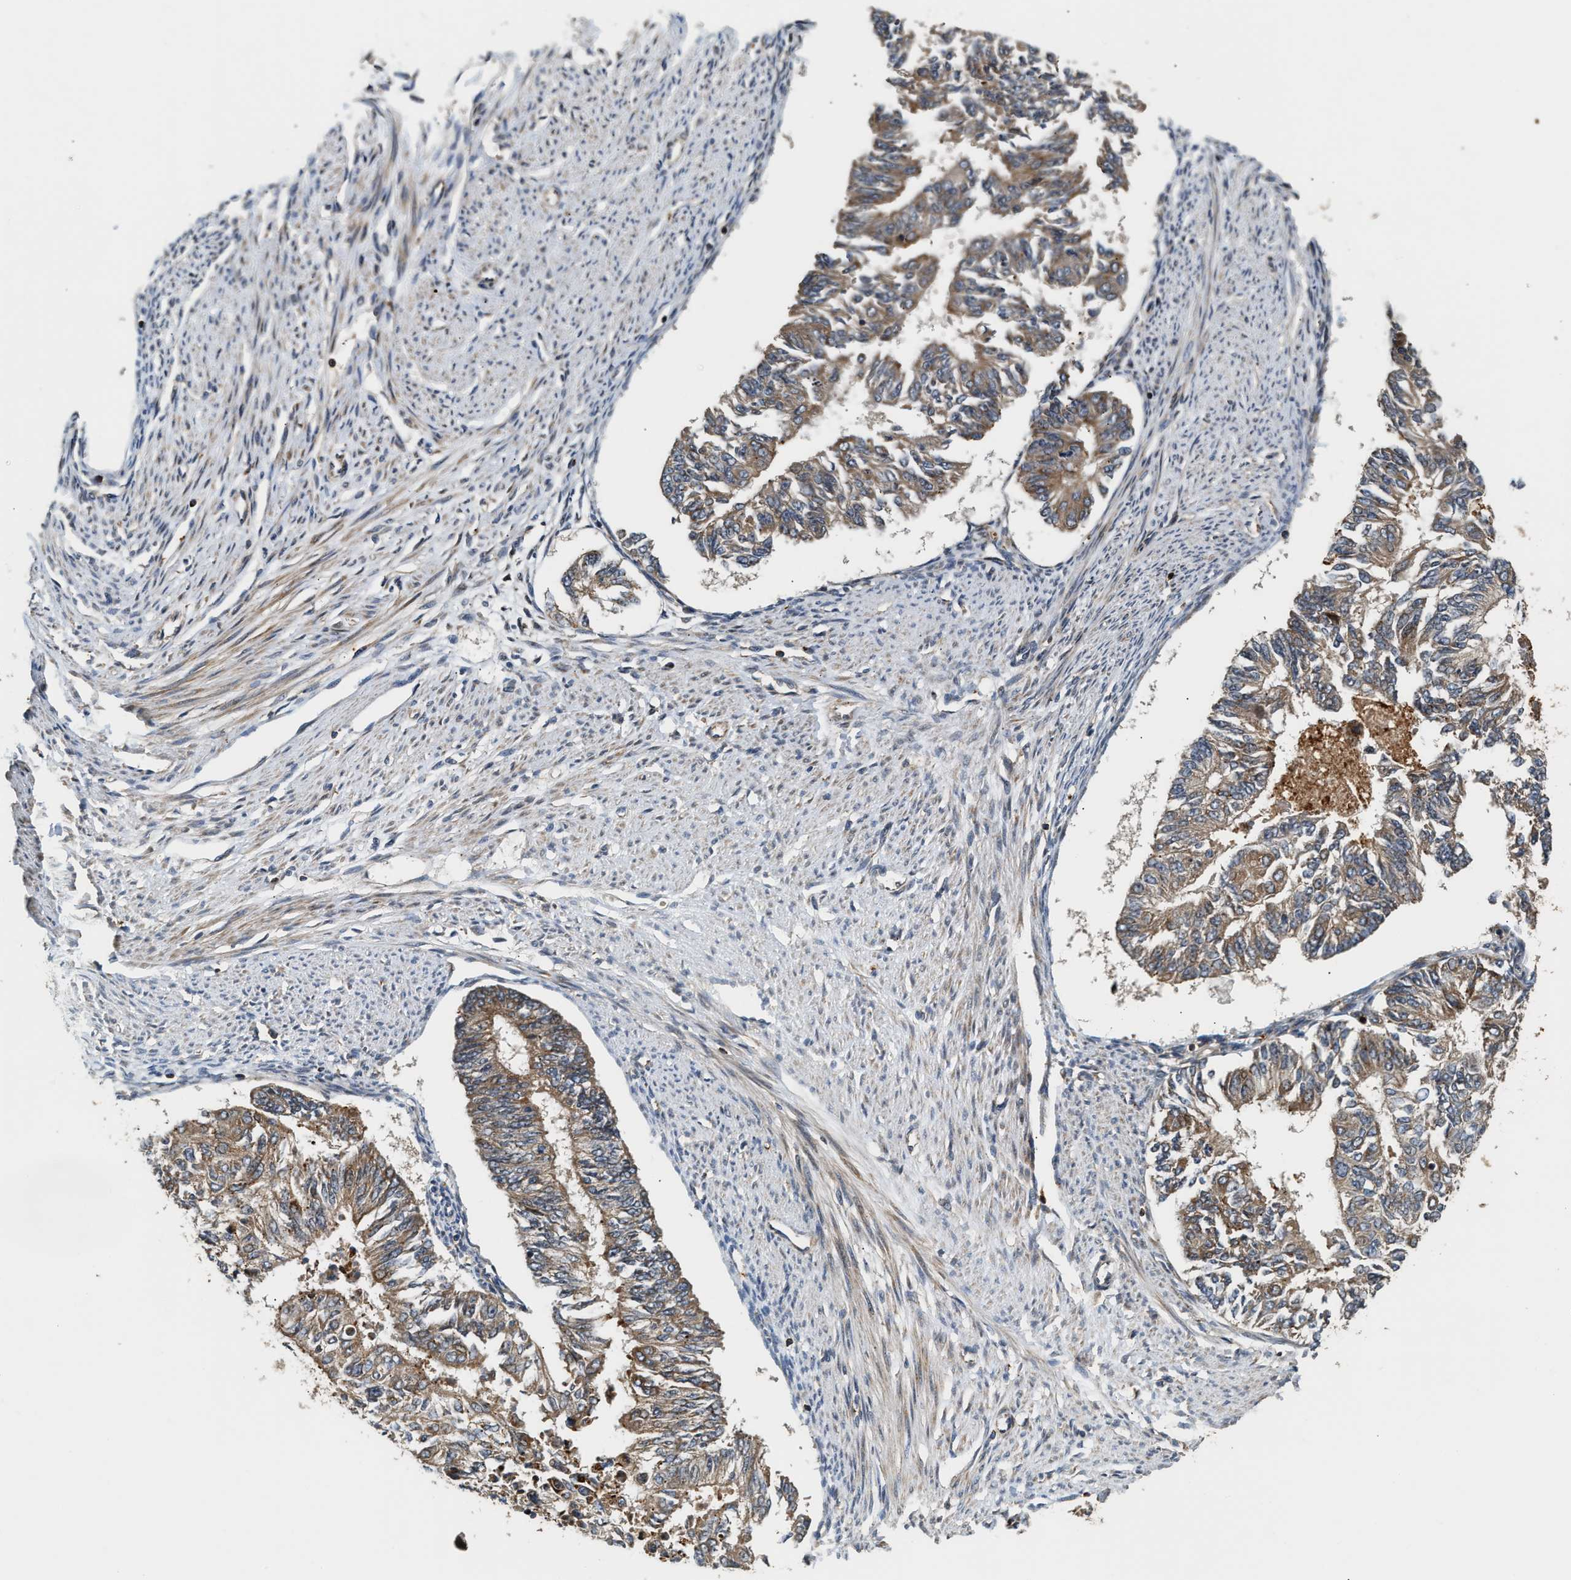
{"staining": {"intensity": "moderate", "quantity": ">75%", "location": "cytoplasmic/membranous"}, "tissue": "endometrial cancer", "cell_type": "Tumor cells", "image_type": "cancer", "snomed": [{"axis": "morphology", "description": "Adenocarcinoma, NOS"}, {"axis": "topography", "description": "Endometrium"}], "caption": "Protein expression by immunohistochemistry reveals moderate cytoplasmic/membranous expression in about >75% of tumor cells in endometrial cancer. (Stains: DAB in brown, nuclei in blue, Microscopy: brightfield microscopy at high magnification).", "gene": "SNX5", "patient": {"sex": "female", "age": 32}}